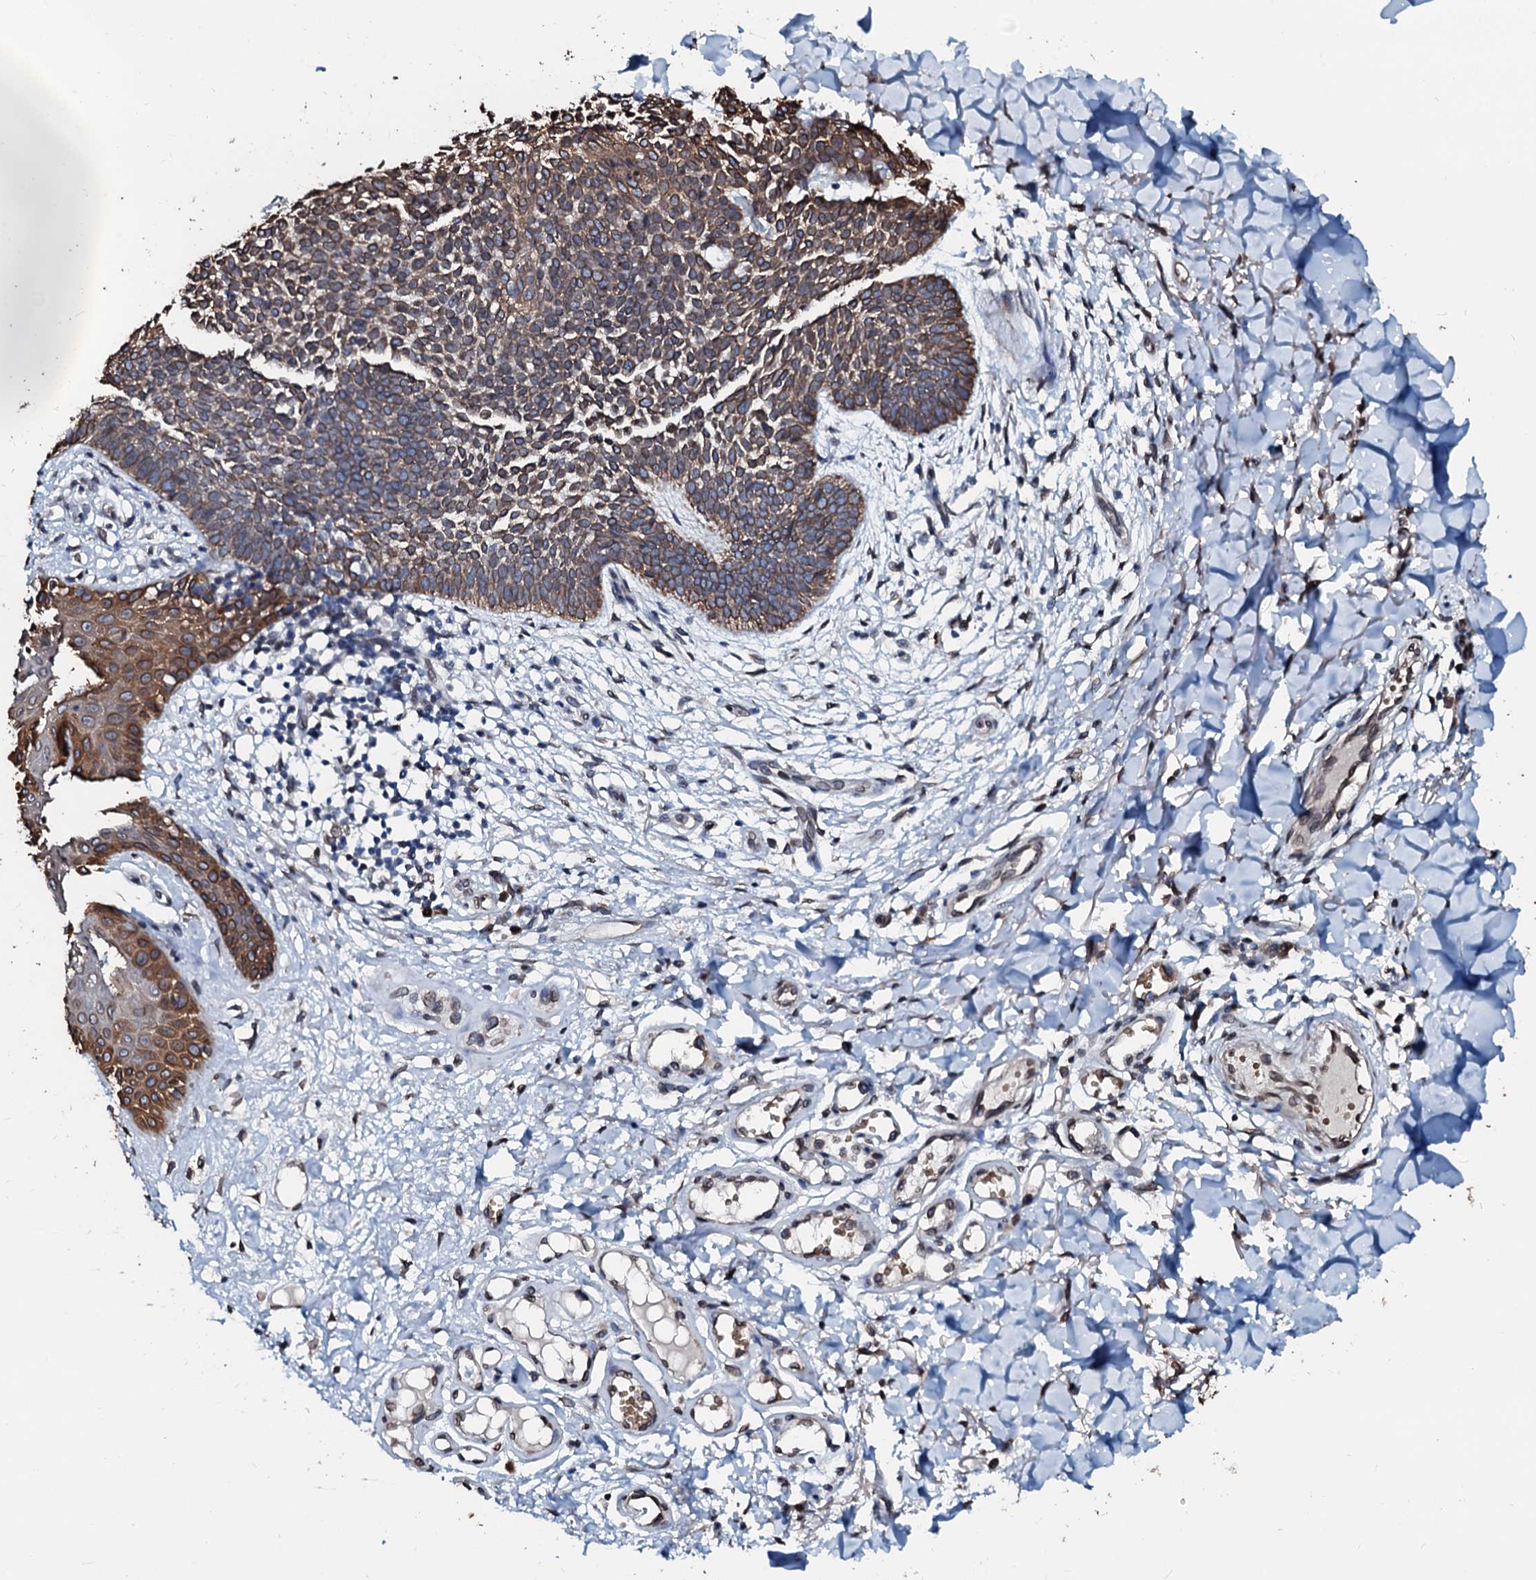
{"staining": {"intensity": "moderate", "quantity": ">75%", "location": "cytoplasmic/membranous"}, "tissue": "skin cancer", "cell_type": "Tumor cells", "image_type": "cancer", "snomed": [{"axis": "morphology", "description": "Basal cell carcinoma"}, {"axis": "topography", "description": "Skin"}], "caption": "Tumor cells show moderate cytoplasmic/membranous positivity in approximately >75% of cells in skin basal cell carcinoma.", "gene": "NRP2", "patient": {"sex": "female", "age": 64}}